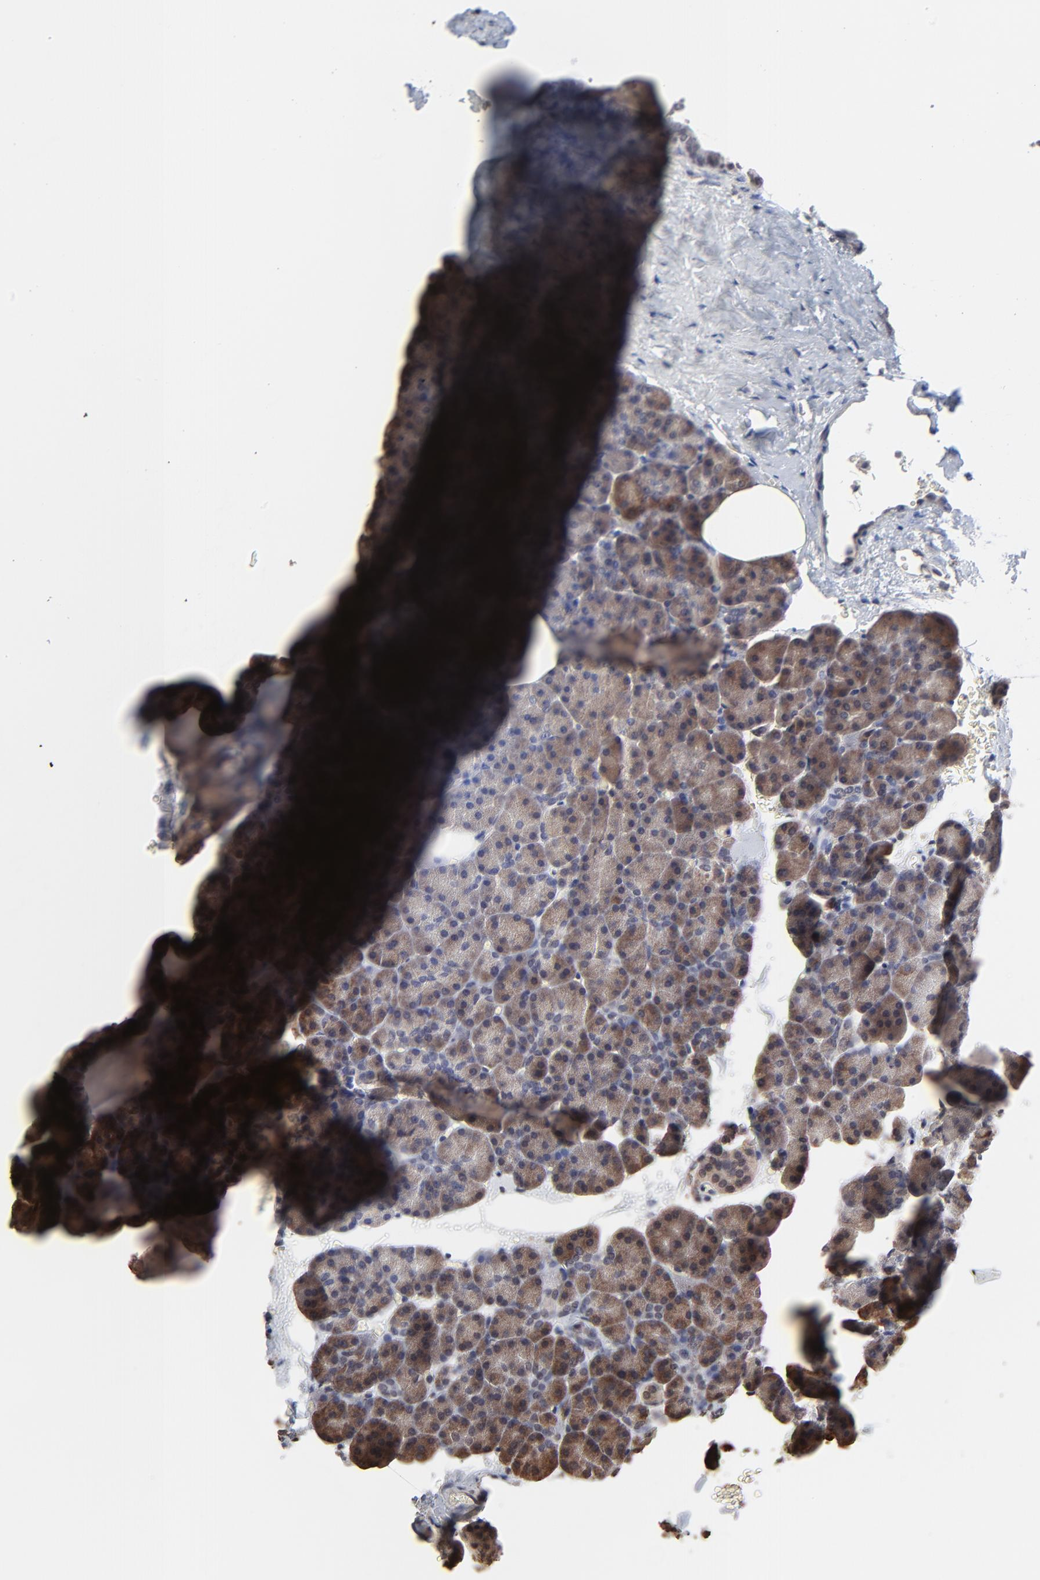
{"staining": {"intensity": "strong", "quantity": ">75%", "location": "cytoplasmic/membranous"}, "tissue": "pancreas", "cell_type": "Exocrine glandular cells", "image_type": "normal", "snomed": [{"axis": "morphology", "description": "Normal tissue, NOS"}, {"axis": "topography", "description": "Pancreas"}], "caption": "DAB (3,3'-diaminobenzidine) immunohistochemical staining of benign pancreas exhibits strong cytoplasmic/membranous protein staining in about >75% of exocrine glandular cells.", "gene": "CHM", "patient": {"sex": "female", "age": 35}}